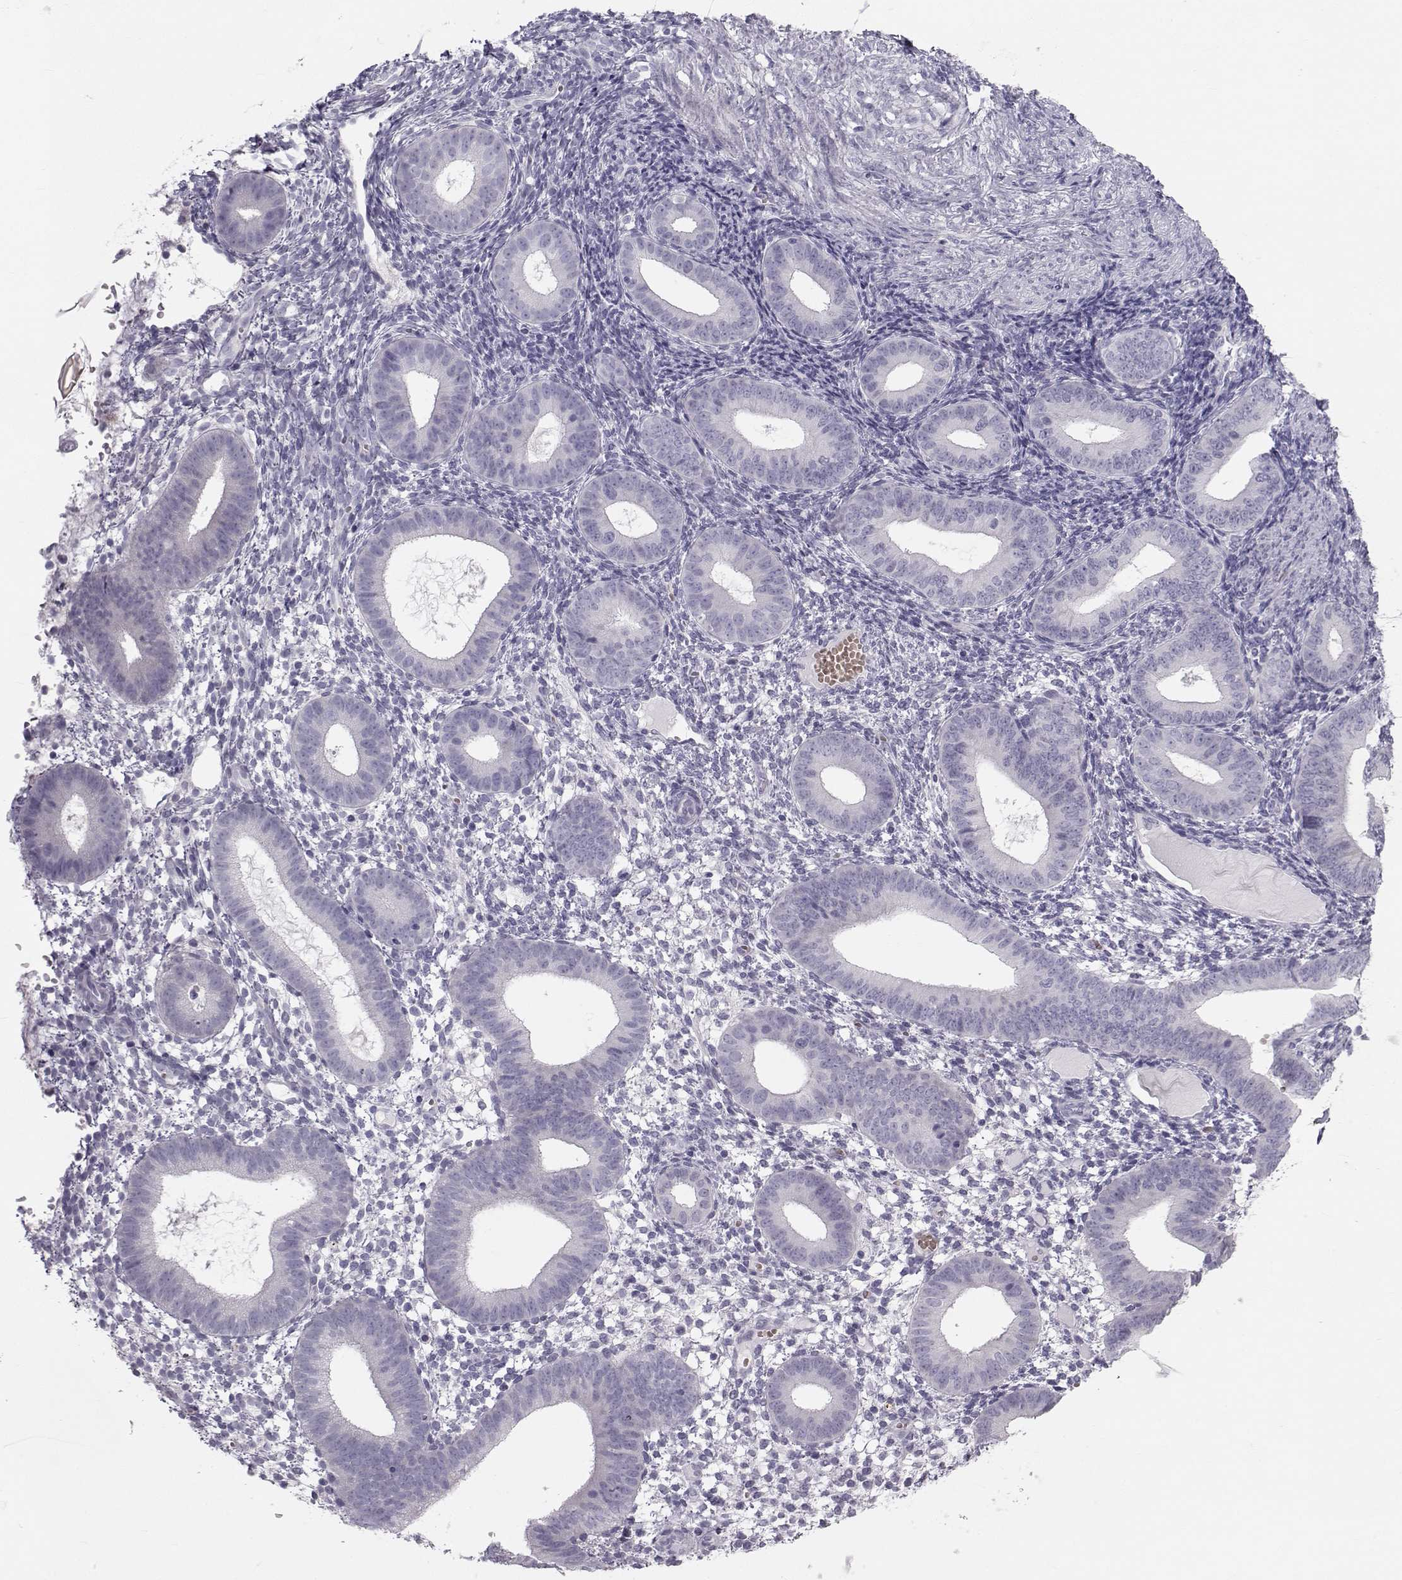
{"staining": {"intensity": "negative", "quantity": "none", "location": "none"}, "tissue": "endometrium", "cell_type": "Cells in endometrial stroma", "image_type": "normal", "snomed": [{"axis": "morphology", "description": "Normal tissue, NOS"}, {"axis": "topography", "description": "Endometrium"}], "caption": "An immunohistochemistry (IHC) micrograph of unremarkable endometrium is shown. There is no staining in cells in endometrial stroma of endometrium.", "gene": "GARIN3", "patient": {"sex": "female", "age": 39}}